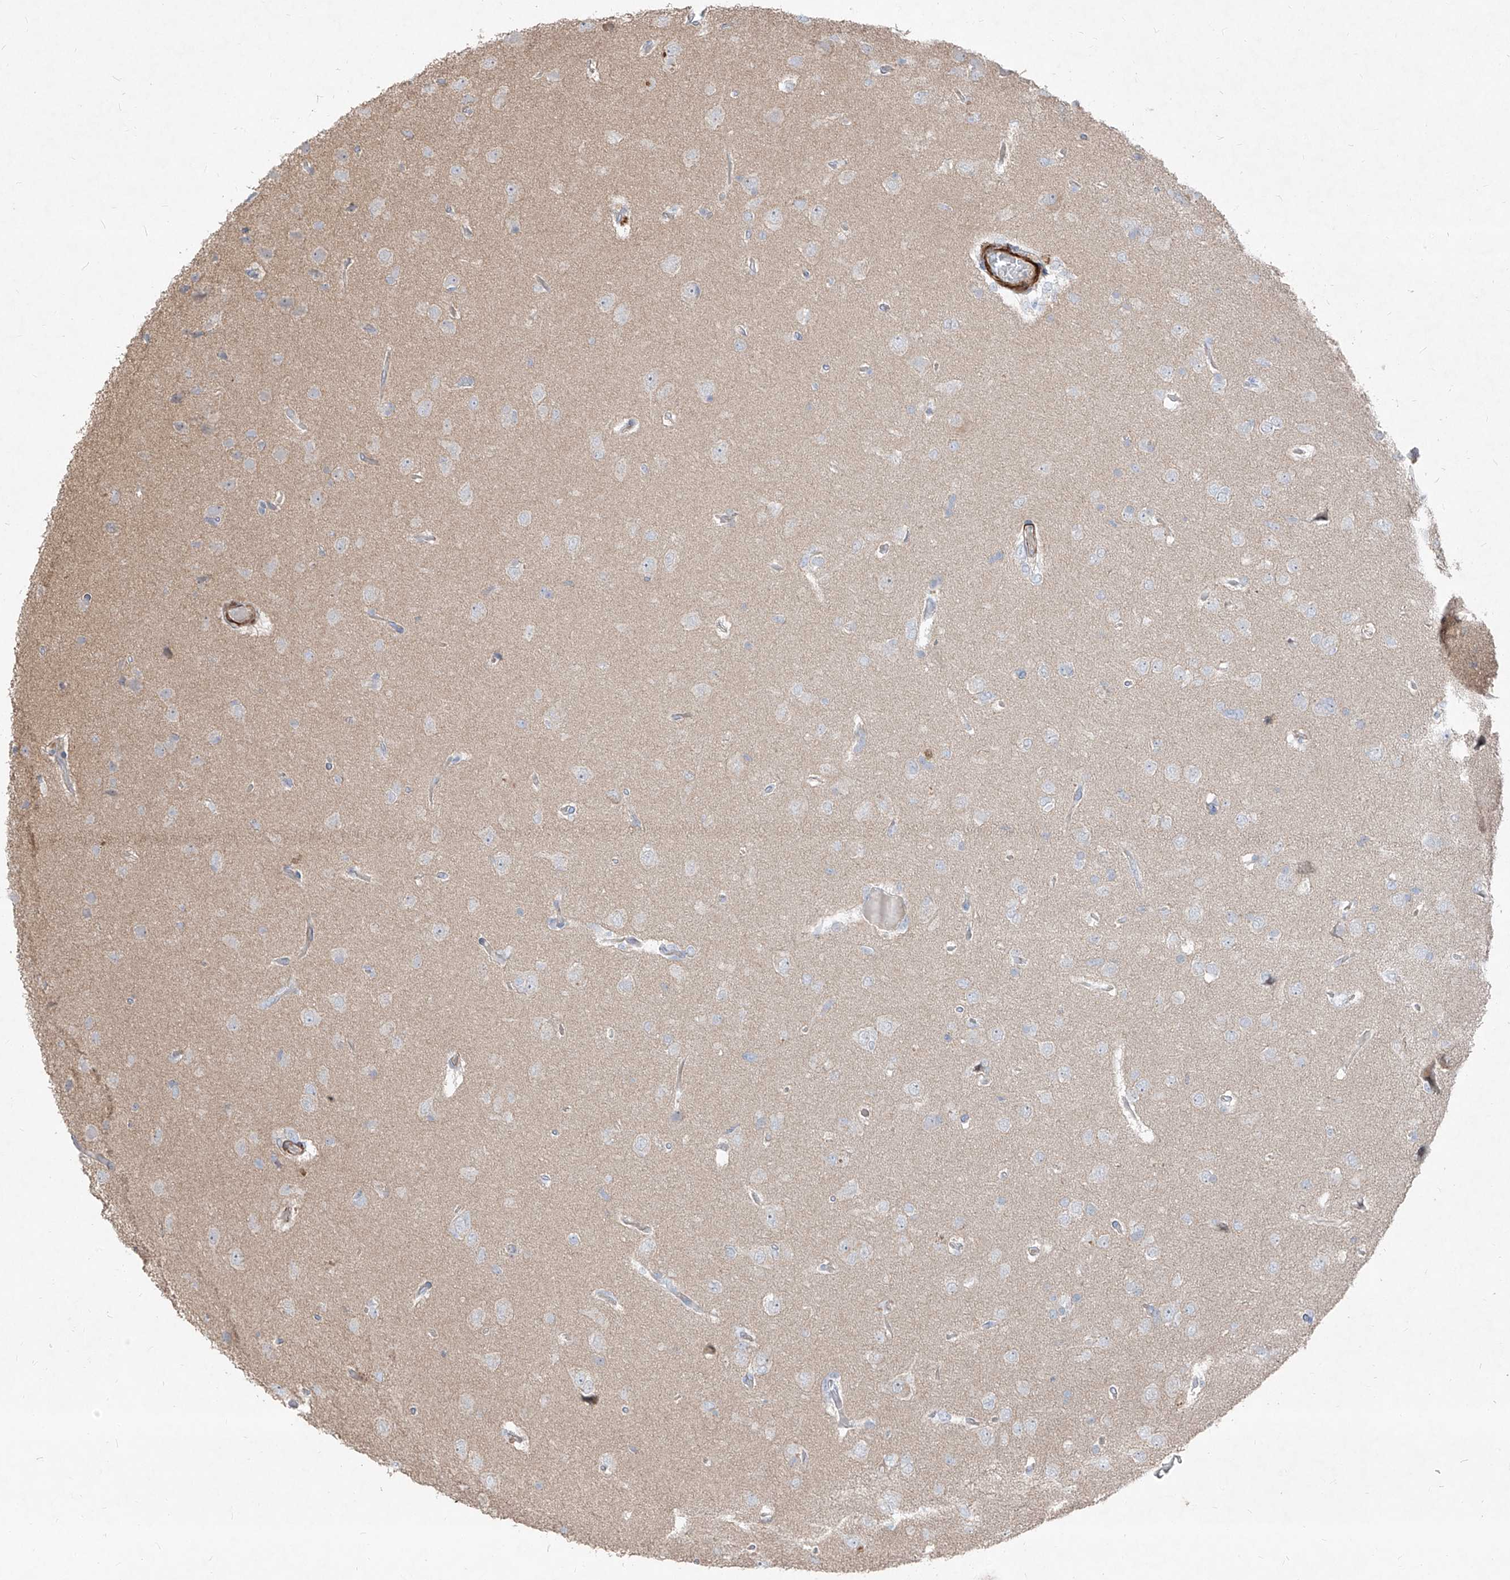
{"staining": {"intensity": "negative", "quantity": "none", "location": "none"}, "tissue": "glioma", "cell_type": "Tumor cells", "image_type": "cancer", "snomed": [{"axis": "morphology", "description": "Glioma, malignant, High grade"}, {"axis": "topography", "description": "Brain"}], "caption": "High magnification brightfield microscopy of glioma stained with DAB (3,3'-diaminobenzidine) (brown) and counterstained with hematoxylin (blue): tumor cells show no significant positivity.", "gene": "UFD1", "patient": {"sex": "female", "age": 59}}